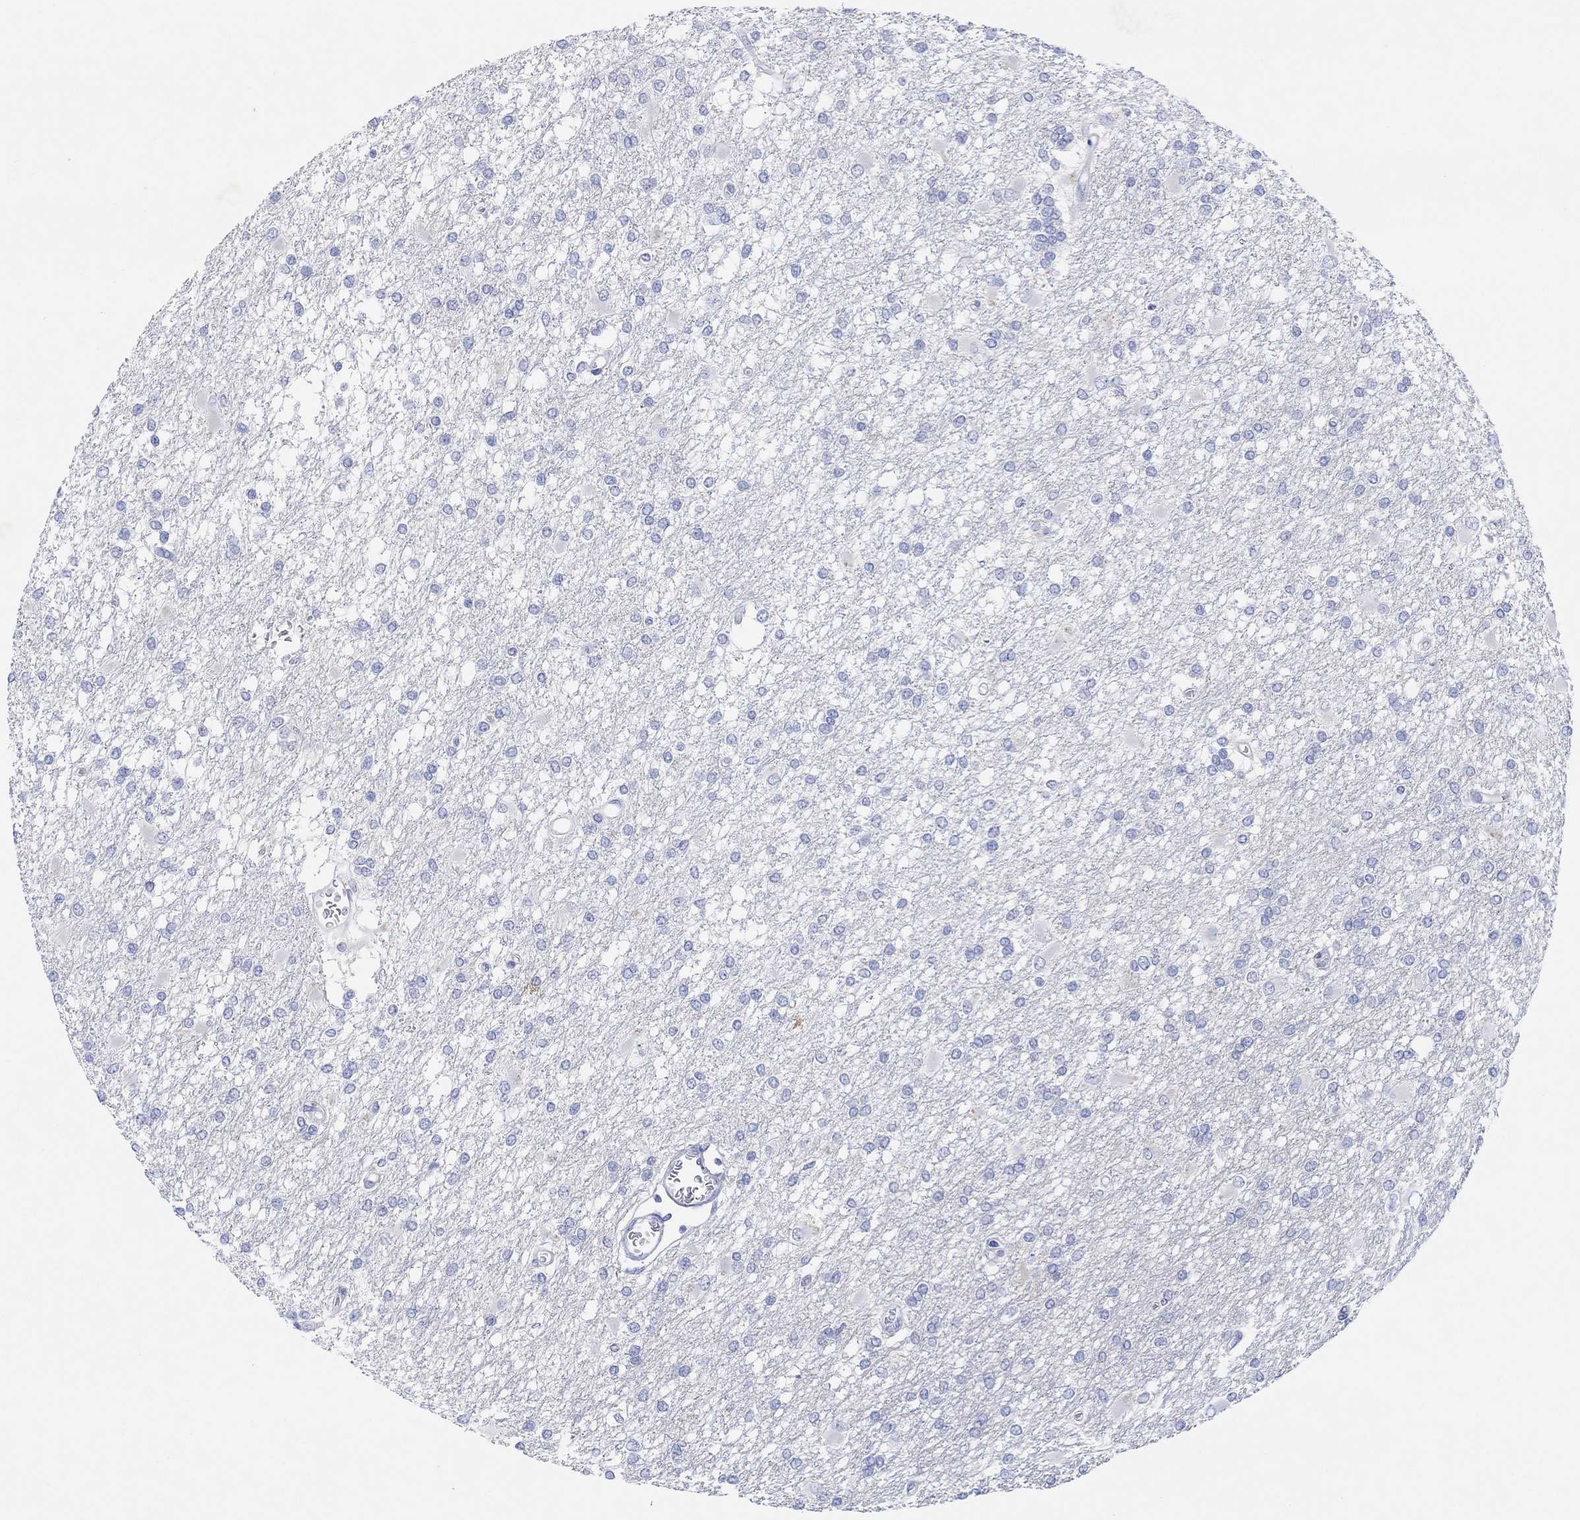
{"staining": {"intensity": "negative", "quantity": "none", "location": "none"}, "tissue": "glioma", "cell_type": "Tumor cells", "image_type": "cancer", "snomed": [{"axis": "morphology", "description": "Glioma, malignant, High grade"}, {"axis": "topography", "description": "Cerebral cortex"}], "caption": "Glioma was stained to show a protein in brown. There is no significant expression in tumor cells.", "gene": "TYR", "patient": {"sex": "male", "age": 79}}